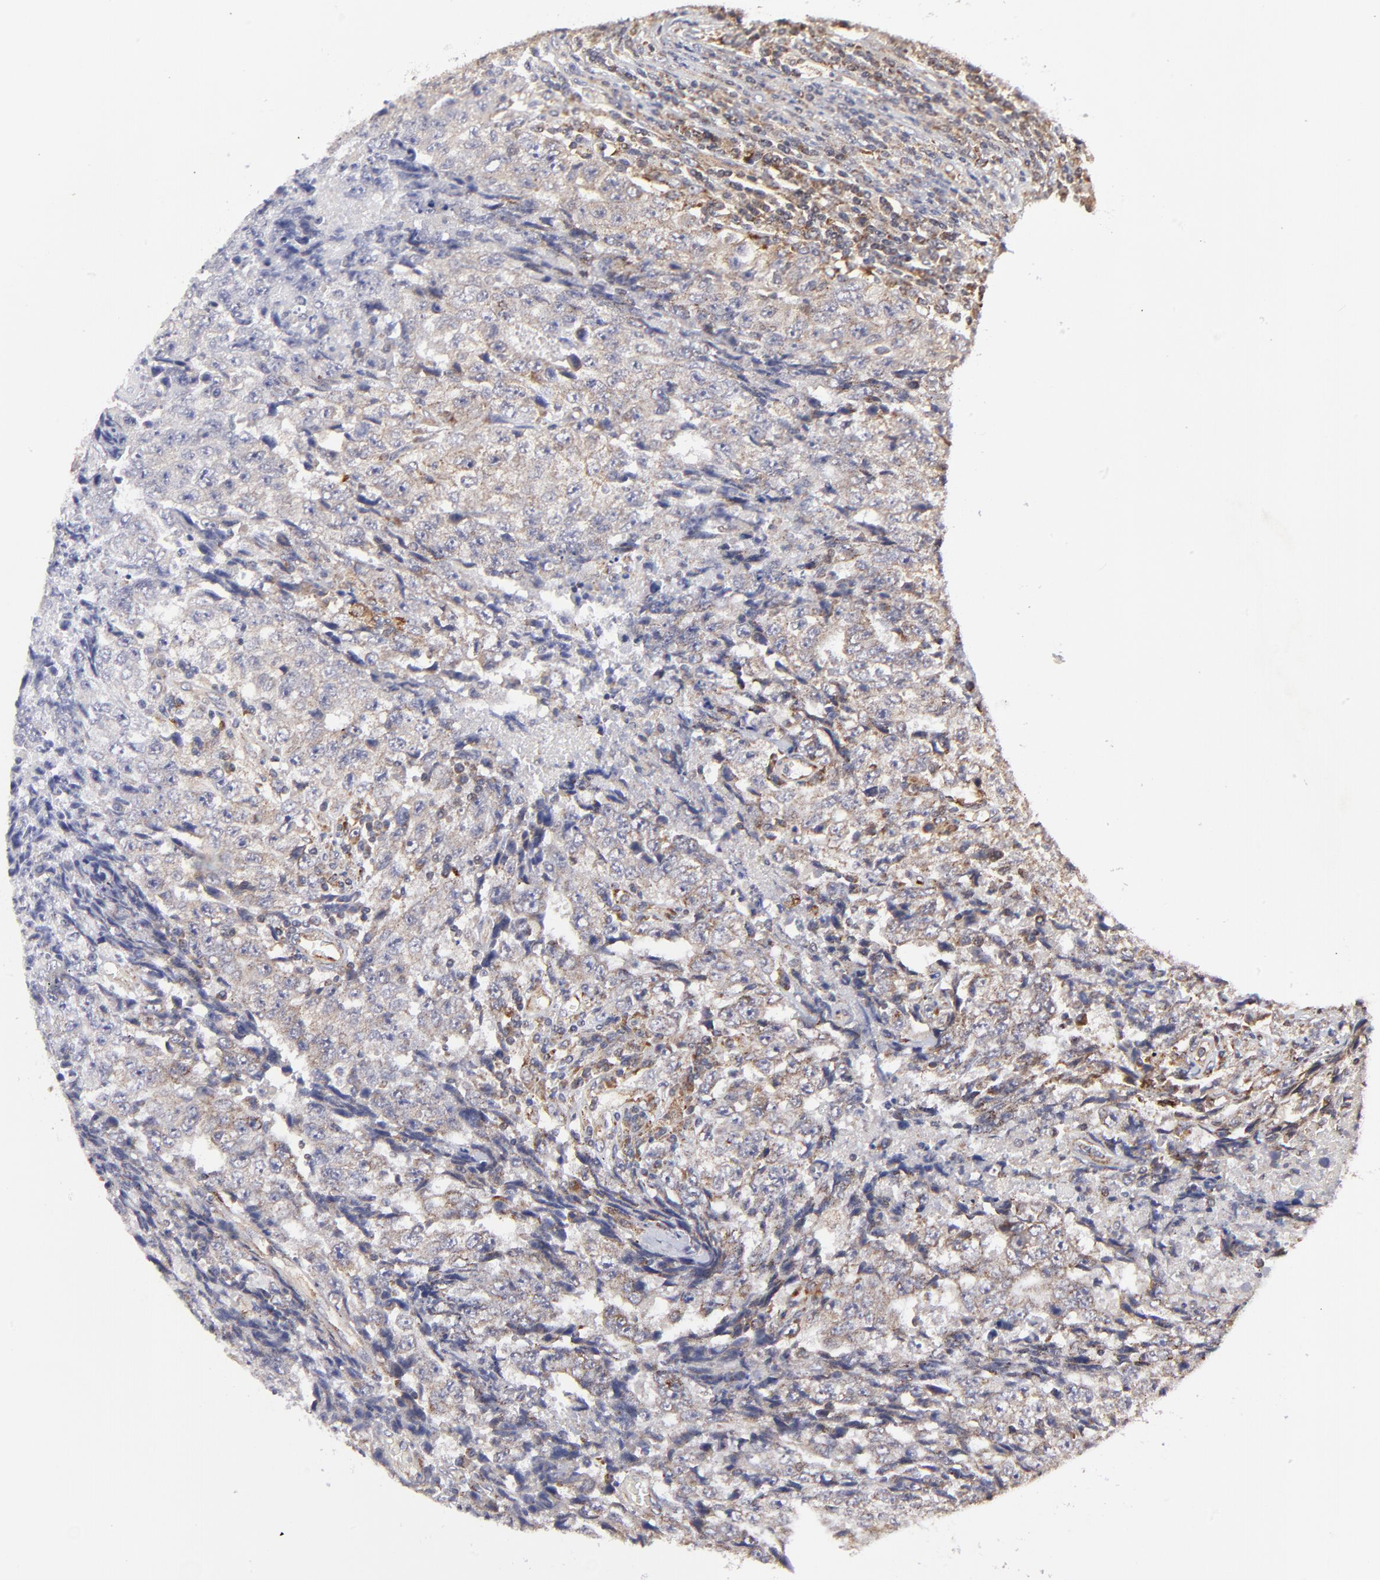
{"staining": {"intensity": "weak", "quantity": ">75%", "location": "cytoplasmic/membranous"}, "tissue": "testis cancer", "cell_type": "Tumor cells", "image_type": "cancer", "snomed": [{"axis": "morphology", "description": "Necrosis, NOS"}, {"axis": "morphology", "description": "Carcinoma, Embryonal, NOS"}, {"axis": "topography", "description": "Testis"}], "caption": "High-magnification brightfield microscopy of testis embryonal carcinoma stained with DAB (3,3'-diaminobenzidine) (brown) and counterstained with hematoxylin (blue). tumor cells exhibit weak cytoplasmic/membranous positivity is seen in approximately>75% of cells.", "gene": "MAP2K7", "patient": {"sex": "male", "age": 19}}